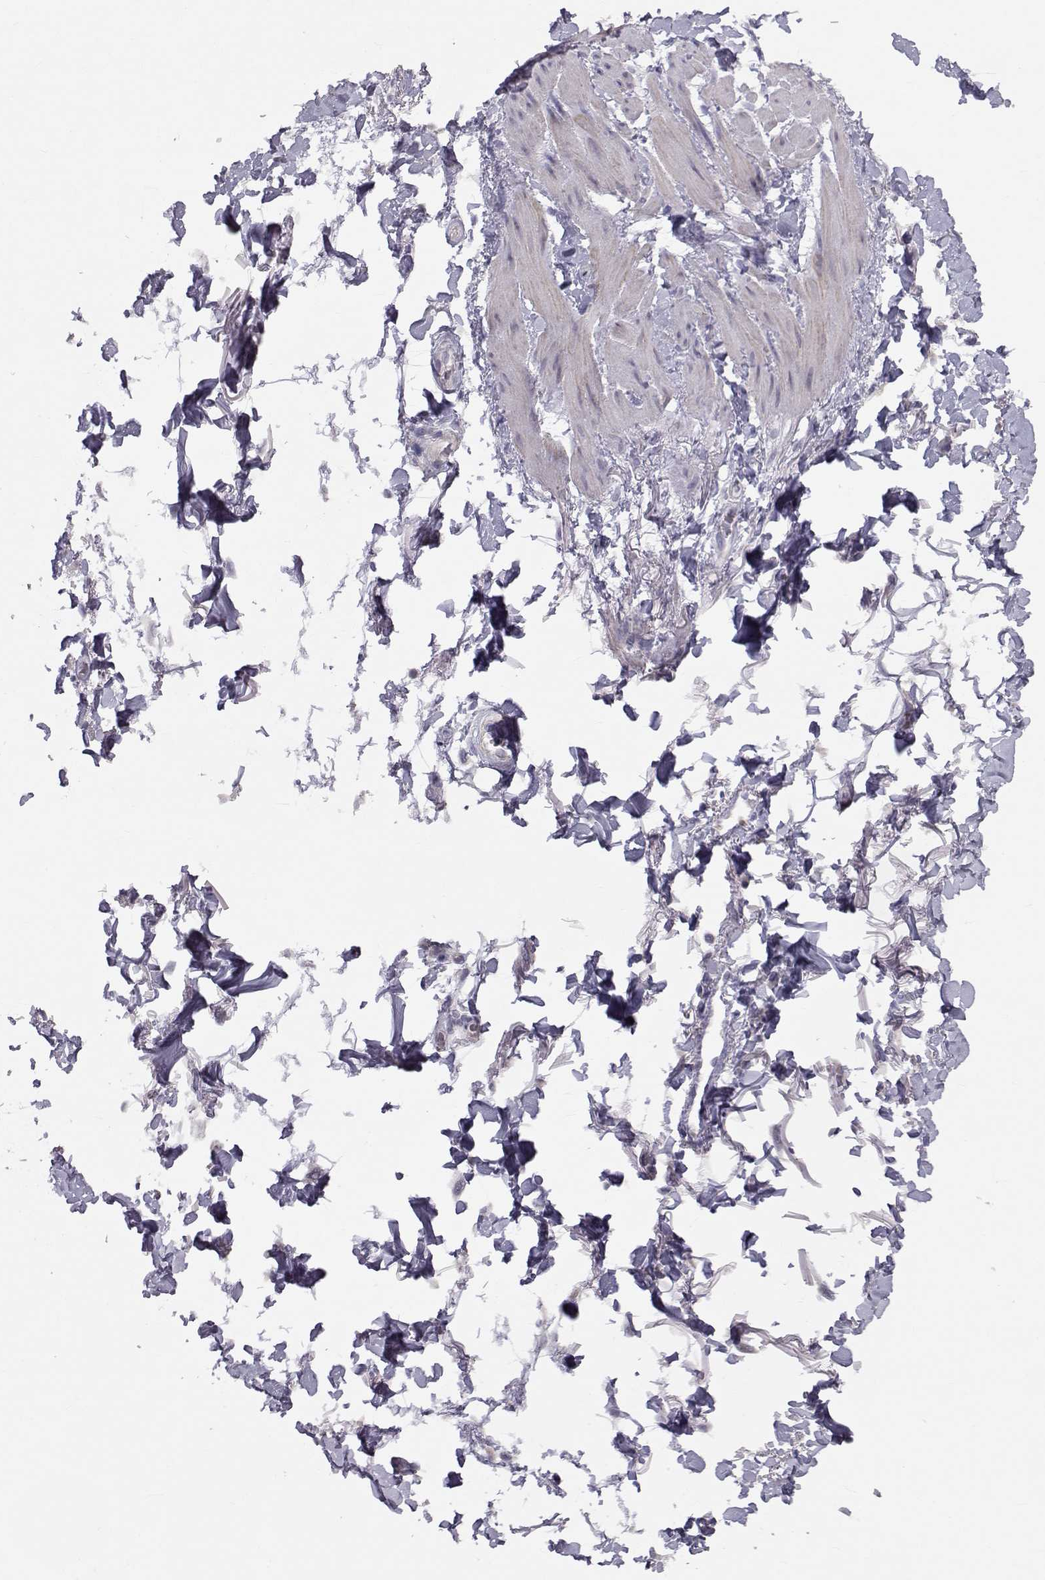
{"staining": {"intensity": "negative", "quantity": "none", "location": "none"}, "tissue": "adipose tissue", "cell_type": "Adipocytes", "image_type": "normal", "snomed": [{"axis": "morphology", "description": "Normal tissue, NOS"}, {"axis": "topography", "description": "Anal"}, {"axis": "topography", "description": "Peripheral nerve tissue"}], "caption": "A high-resolution histopathology image shows immunohistochemistry (IHC) staining of unremarkable adipose tissue, which demonstrates no significant staining in adipocytes.", "gene": "GARIN3", "patient": {"sex": "male", "age": 53}}